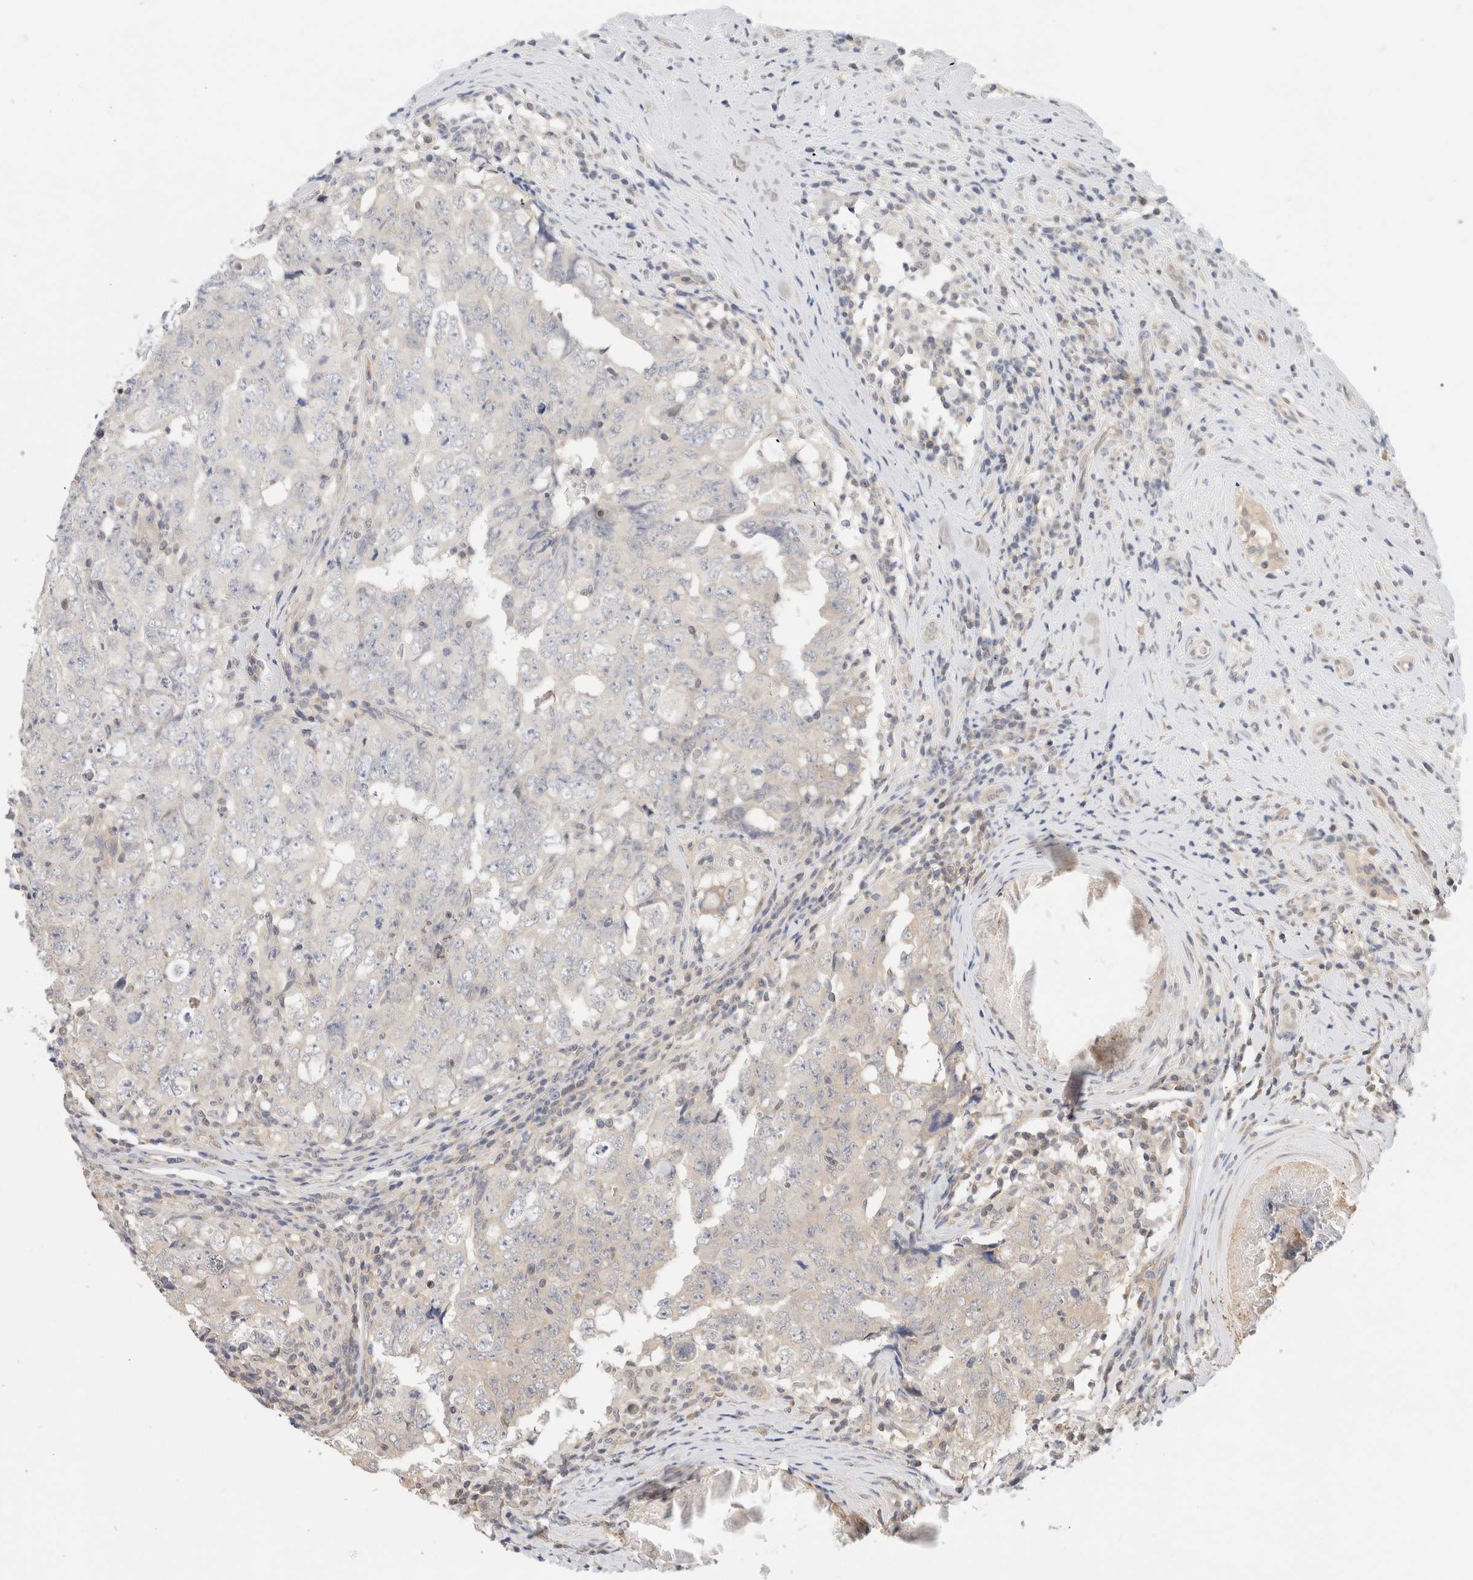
{"staining": {"intensity": "negative", "quantity": "none", "location": "none"}, "tissue": "testis cancer", "cell_type": "Tumor cells", "image_type": "cancer", "snomed": [{"axis": "morphology", "description": "Carcinoma, Embryonal, NOS"}, {"axis": "topography", "description": "Testis"}], "caption": "Immunohistochemistry (IHC) image of neoplastic tissue: human testis cancer stained with DAB (3,3'-diaminobenzidine) displays no significant protein positivity in tumor cells.", "gene": "C17orf97", "patient": {"sex": "male", "age": 26}}